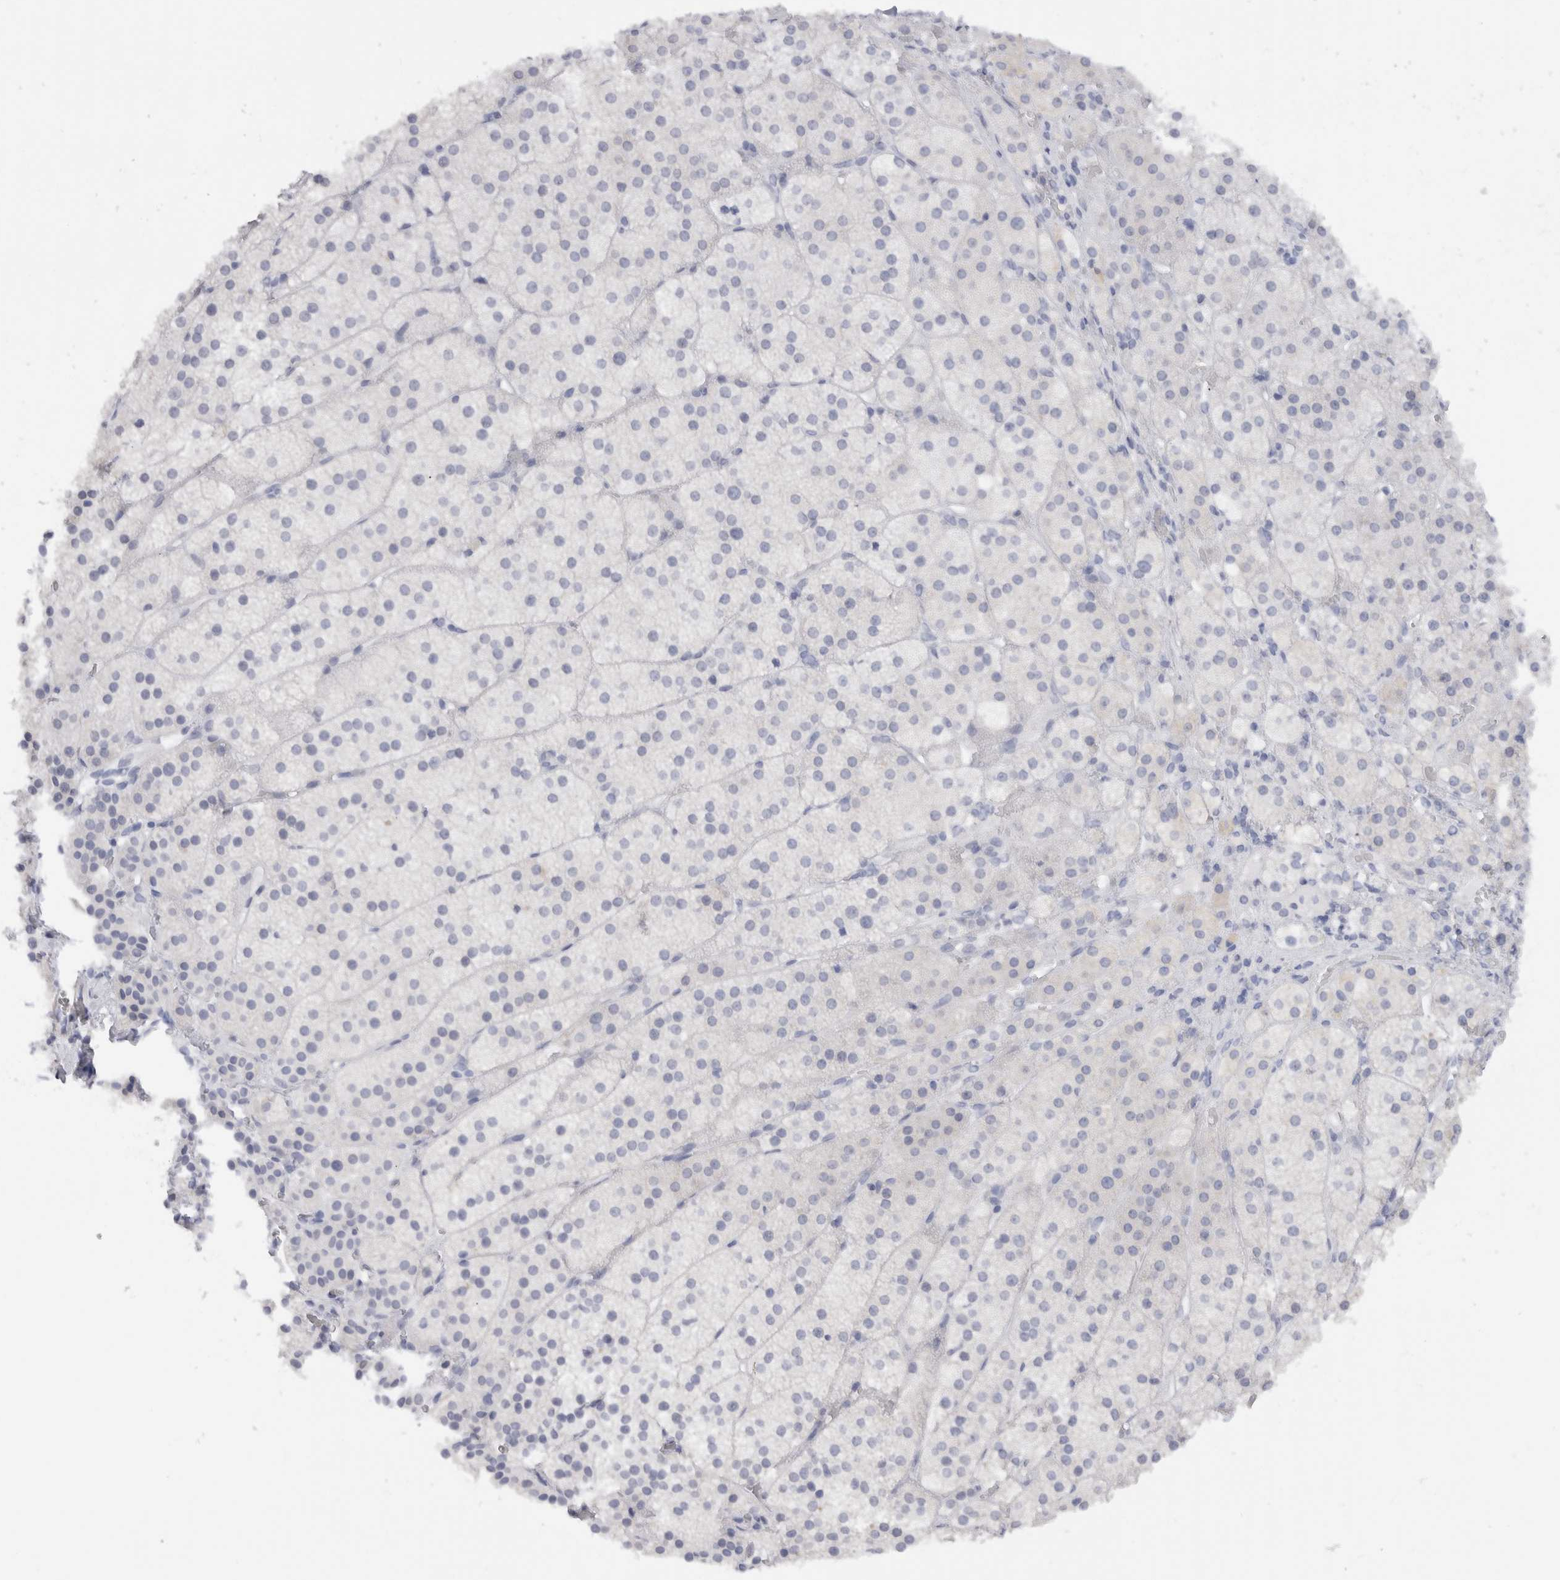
{"staining": {"intensity": "negative", "quantity": "none", "location": "none"}, "tissue": "adrenal gland", "cell_type": "Glandular cells", "image_type": "normal", "snomed": [{"axis": "morphology", "description": "Normal tissue, NOS"}, {"axis": "topography", "description": "Adrenal gland"}], "caption": "IHC of unremarkable adrenal gland displays no staining in glandular cells.", "gene": "C9orf50", "patient": {"sex": "female", "age": 44}}